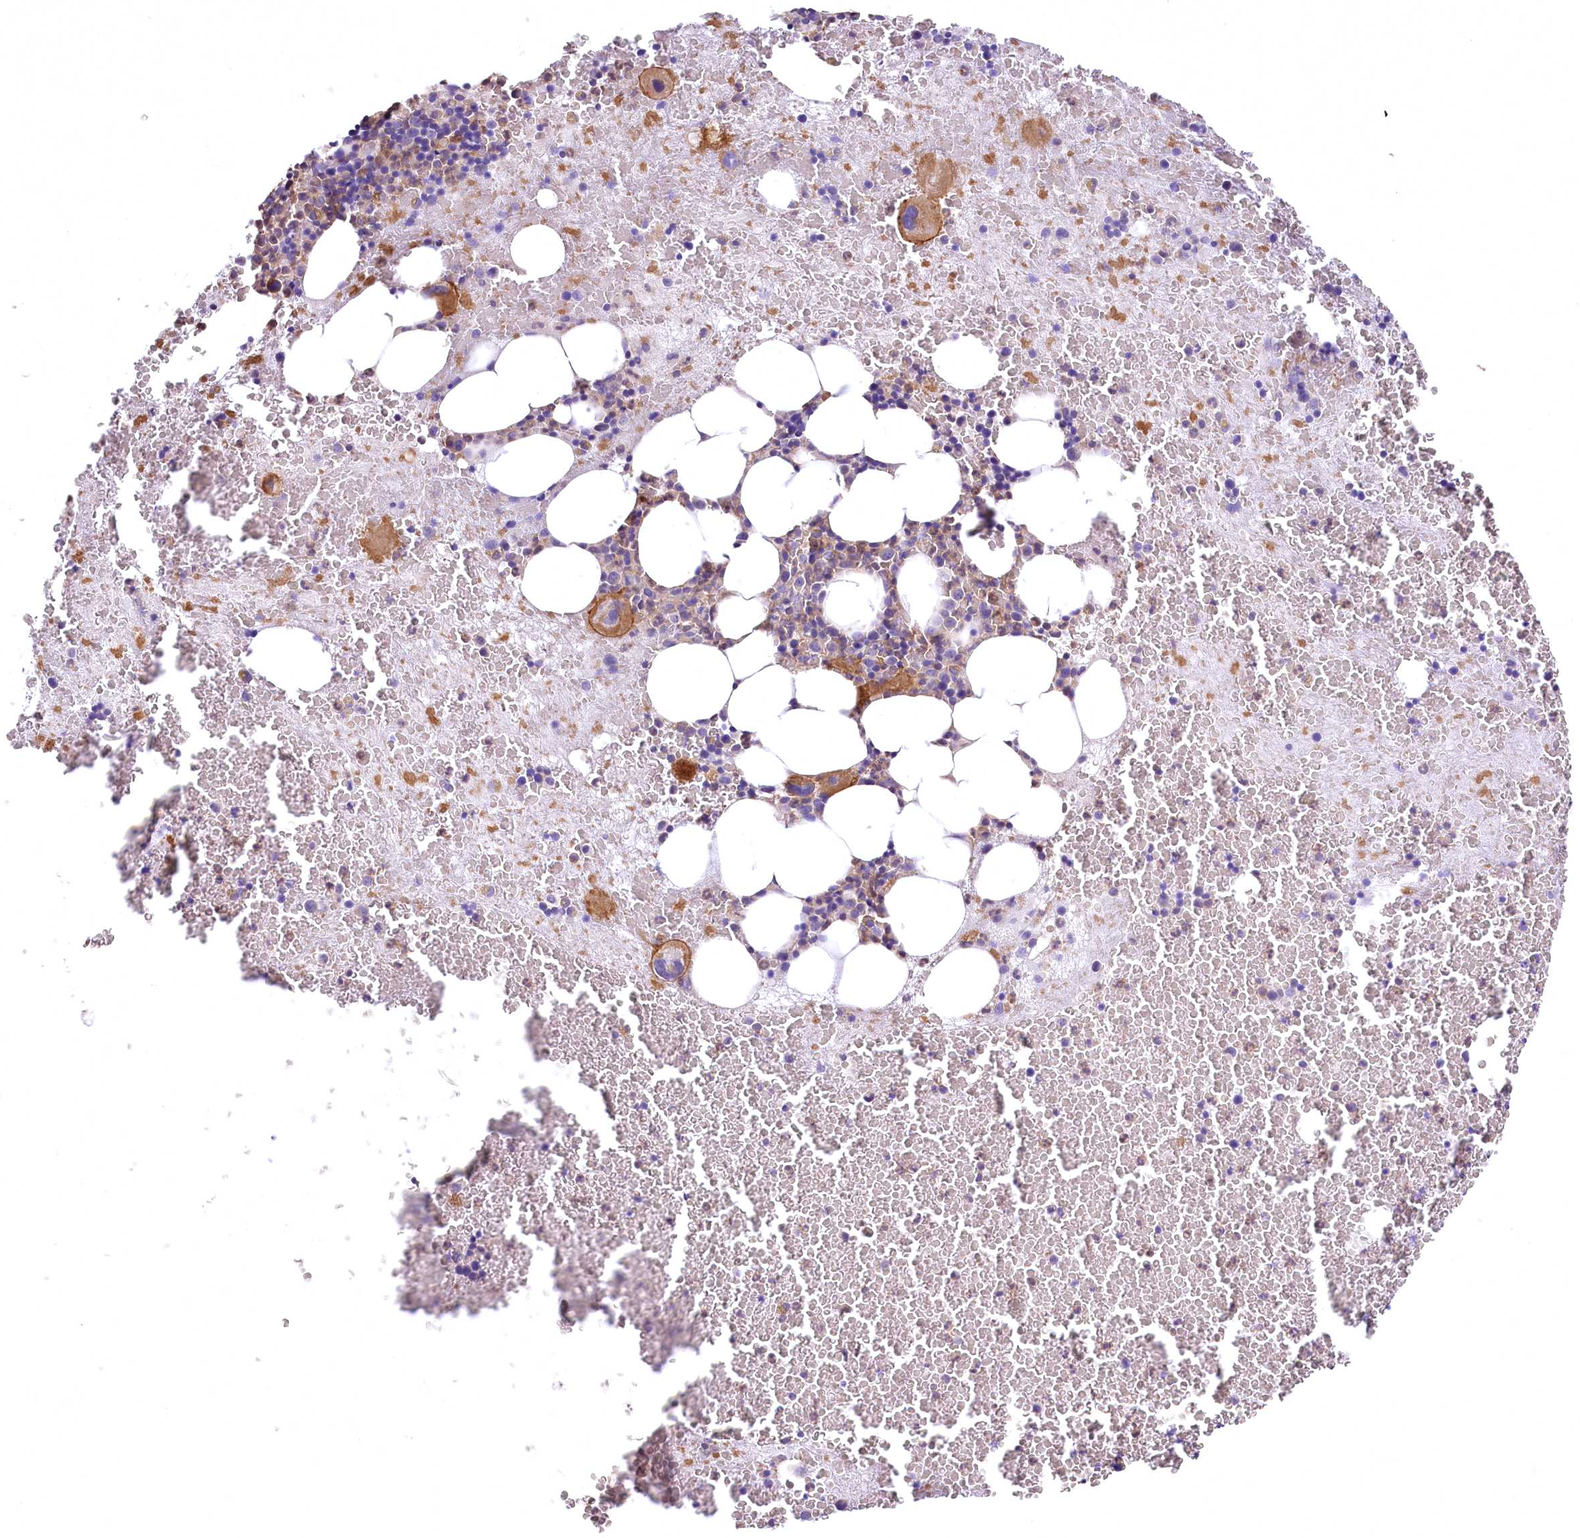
{"staining": {"intensity": "moderate", "quantity": "<25%", "location": "cytoplasmic/membranous"}, "tissue": "bone marrow", "cell_type": "Hematopoietic cells", "image_type": "normal", "snomed": [{"axis": "morphology", "description": "Normal tissue, NOS"}, {"axis": "topography", "description": "Bone marrow"}], "caption": "Immunohistochemistry (IHC) of normal human bone marrow exhibits low levels of moderate cytoplasmic/membranous expression in approximately <25% of hematopoietic cells. (Stains: DAB in brown, nuclei in blue, Microscopy: brightfield microscopy at high magnification).", "gene": "DPP3", "patient": {"sex": "male", "age": 36}}